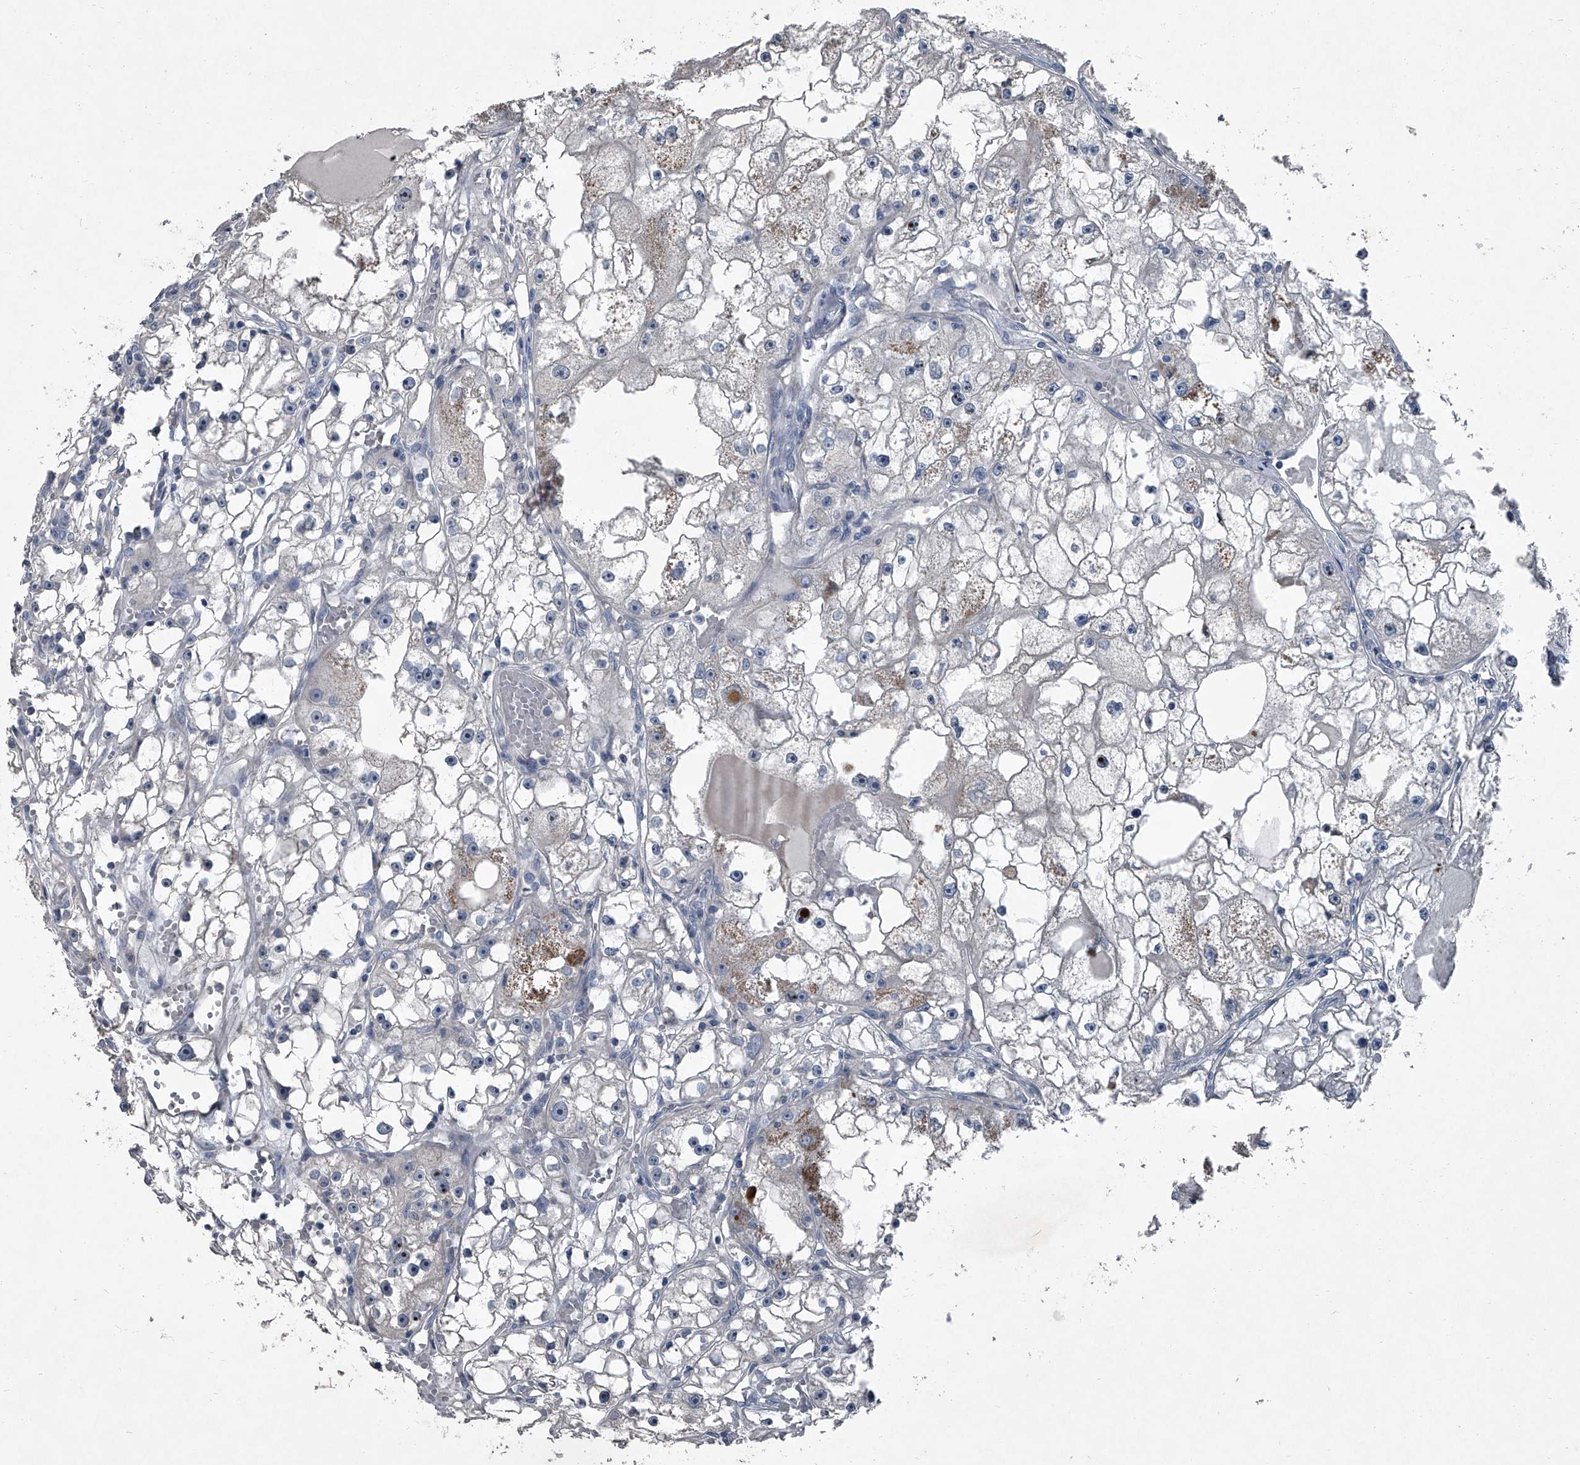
{"staining": {"intensity": "negative", "quantity": "none", "location": "none"}, "tissue": "renal cancer", "cell_type": "Tumor cells", "image_type": "cancer", "snomed": [{"axis": "morphology", "description": "Adenocarcinoma, NOS"}, {"axis": "topography", "description": "Kidney"}], "caption": "Protein analysis of adenocarcinoma (renal) demonstrates no significant positivity in tumor cells. (Stains: DAB immunohistochemistry with hematoxylin counter stain, Microscopy: brightfield microscopy at high magnification).", "gene": "HEPHL1", "patient": {"sex": "male", "age": 56}}